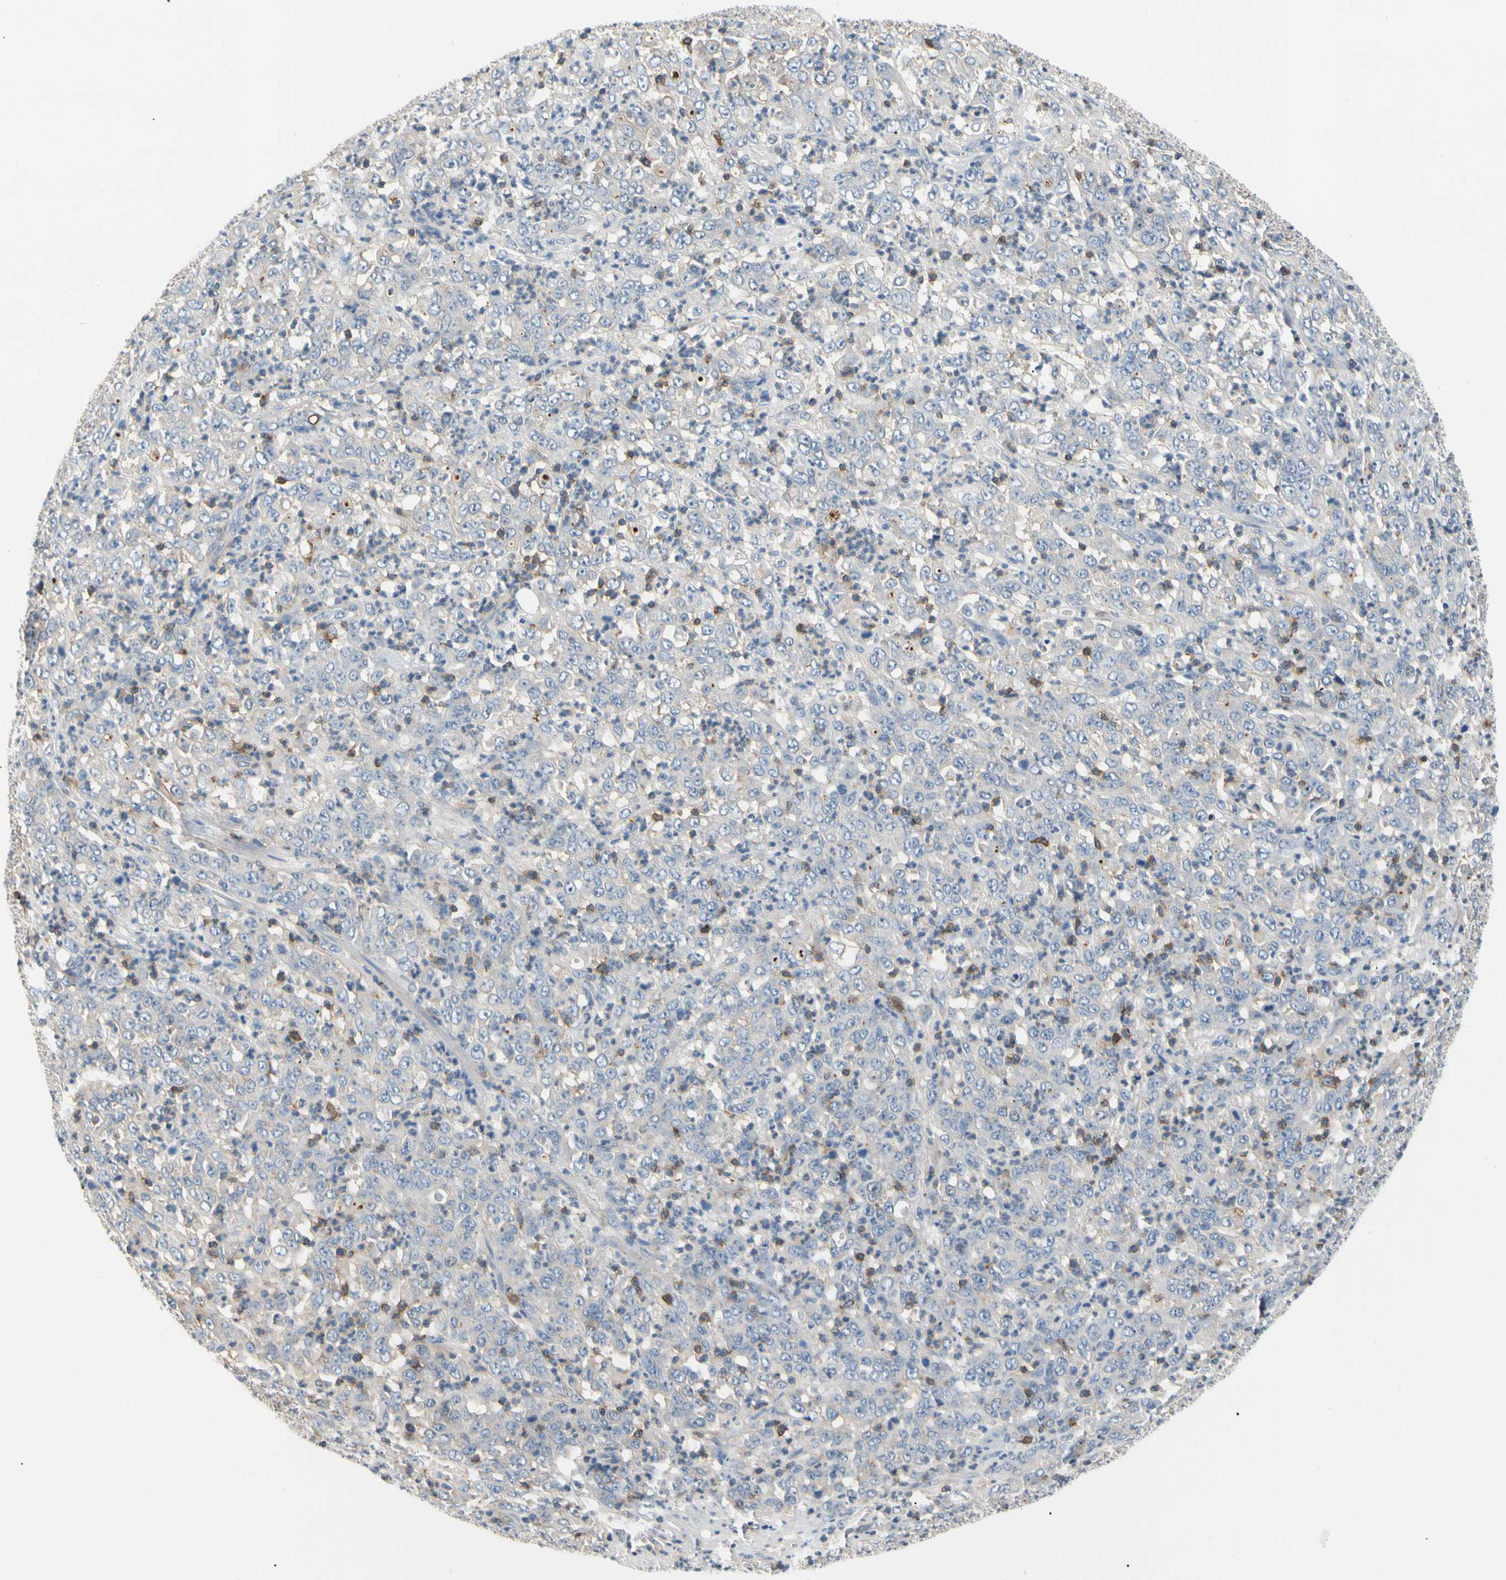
{"staining": {"intensity": "negative", "quantity": "none", "location": "none"}, "tissue": "stomach cancer", "cell_type": "Tumor cells", "image_type": "cancer", "snomed": [{"axis": "morphology", "description": "Adenocarcinoma, NOS"}, {"axis": "topography", "description": "Stomach, lower"}], "caption": "There is no significant positivity in tumor cells of stomach adenocarcinoma.", "gene": "TNFRSF18", "patient": {"sex": "female", "age": 71}}